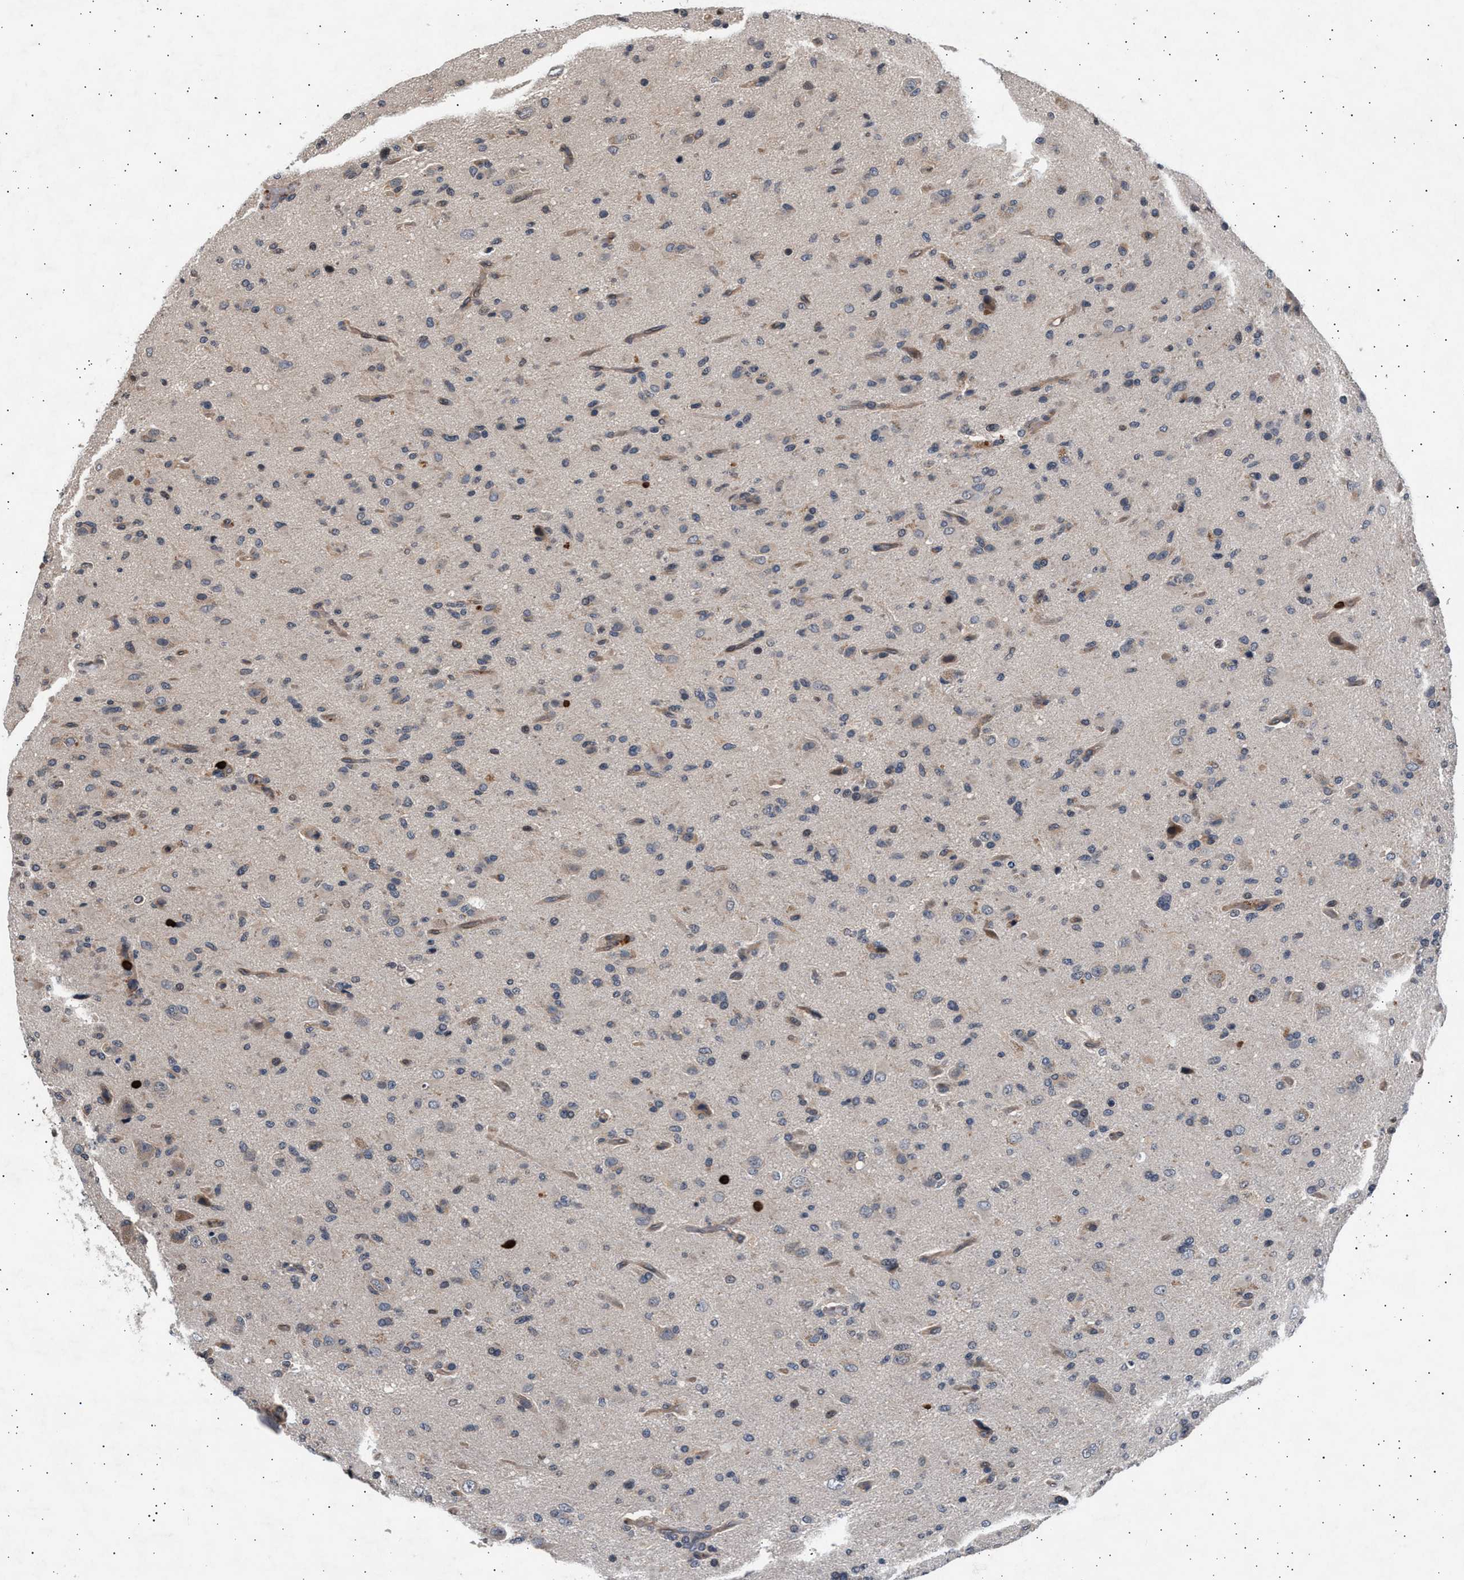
{"staining": {"intensity": "weak", "quantity": "<25%", "location": "cytoplasmic/membranous"}, "tissue": "glioma", "cell_type": "Tumor cells", "image_type": "cancer", "snomed": [{"axis": "morphology", "description": "Glioma, malignant, High grade"}, {"axis": "topography", "description": "Brain"}], "caption": "Human glioma stained for a protein using immunohistochemistry demonstrates no expression in tumor cells.", "gene": "GRAP2", "patient": {"sex": "male", "age": 71}}